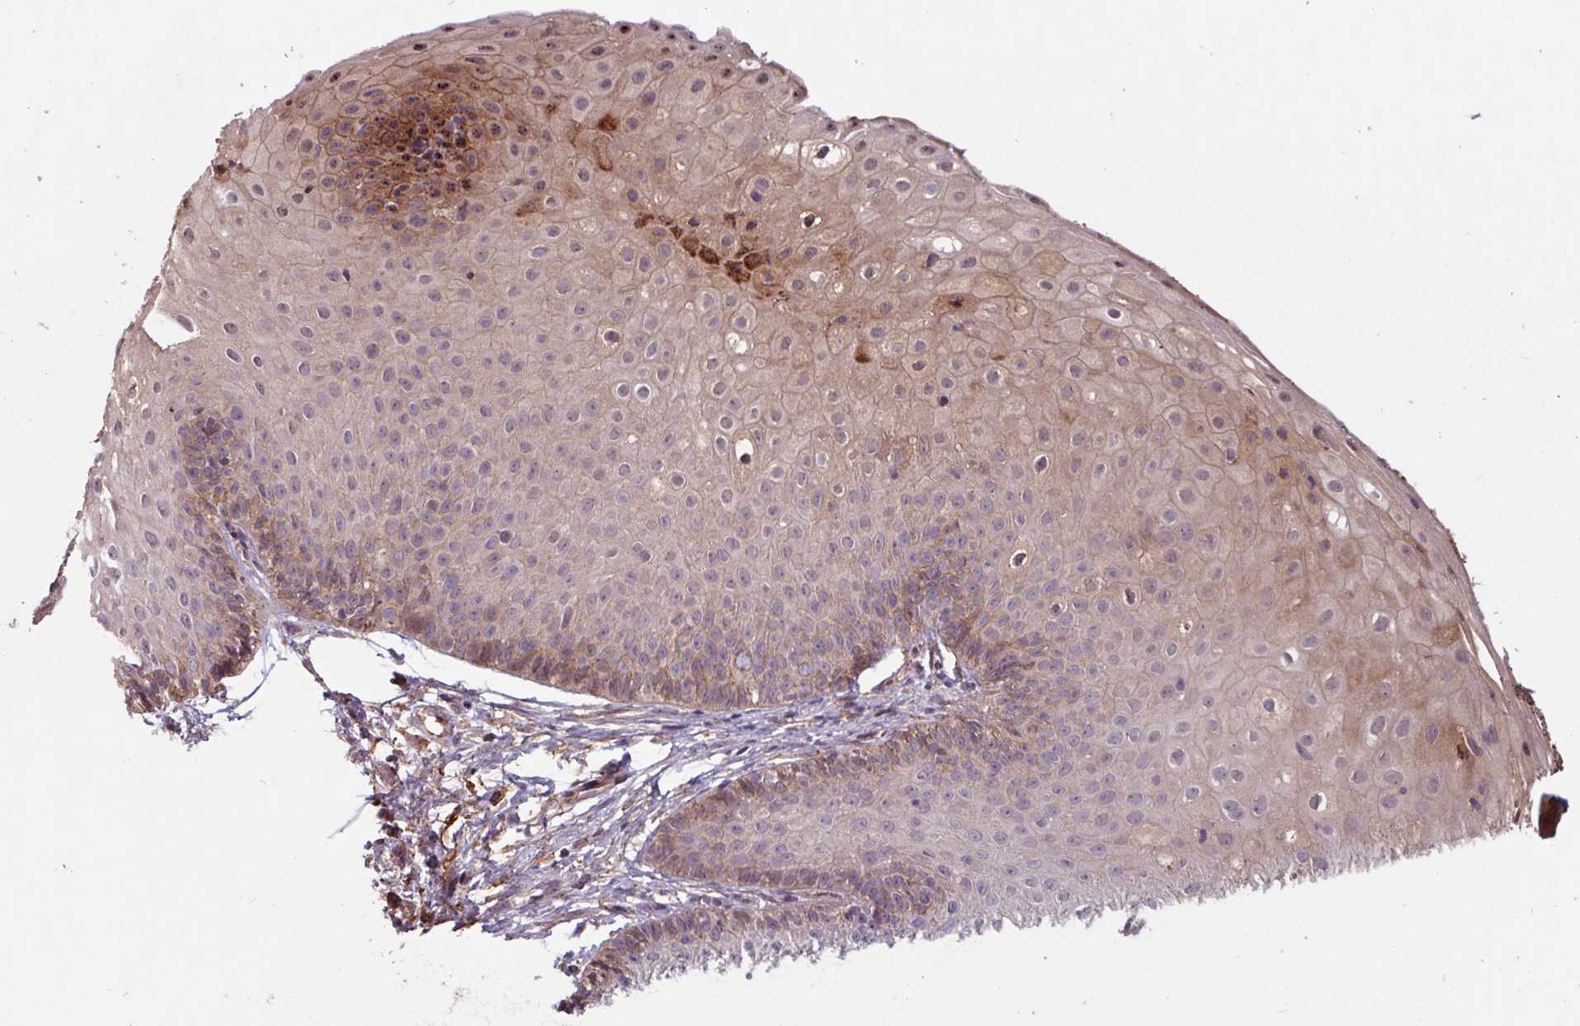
{"staining": {"intensity": "moderate", "quantity": "25%-75%", "location": "cytoplasmic/membranous,nuclear"}, "tissue": "skin", "cell_type": "Epidermal cells", "image_type": "normal", "snomed": [{"axis": "morphology", "description": "Normal tissue, NOS"}, {"axis": "topography", "description": "Anal"}], "caption": "Protein expression analysis of benign skin exhibits moderate cytoplasmic/membranous,nuclear expression in approximately 25%-75% of epidermal cells.", "gene": "TMEM88", "patient": {"sex": "male", "age": 80}}